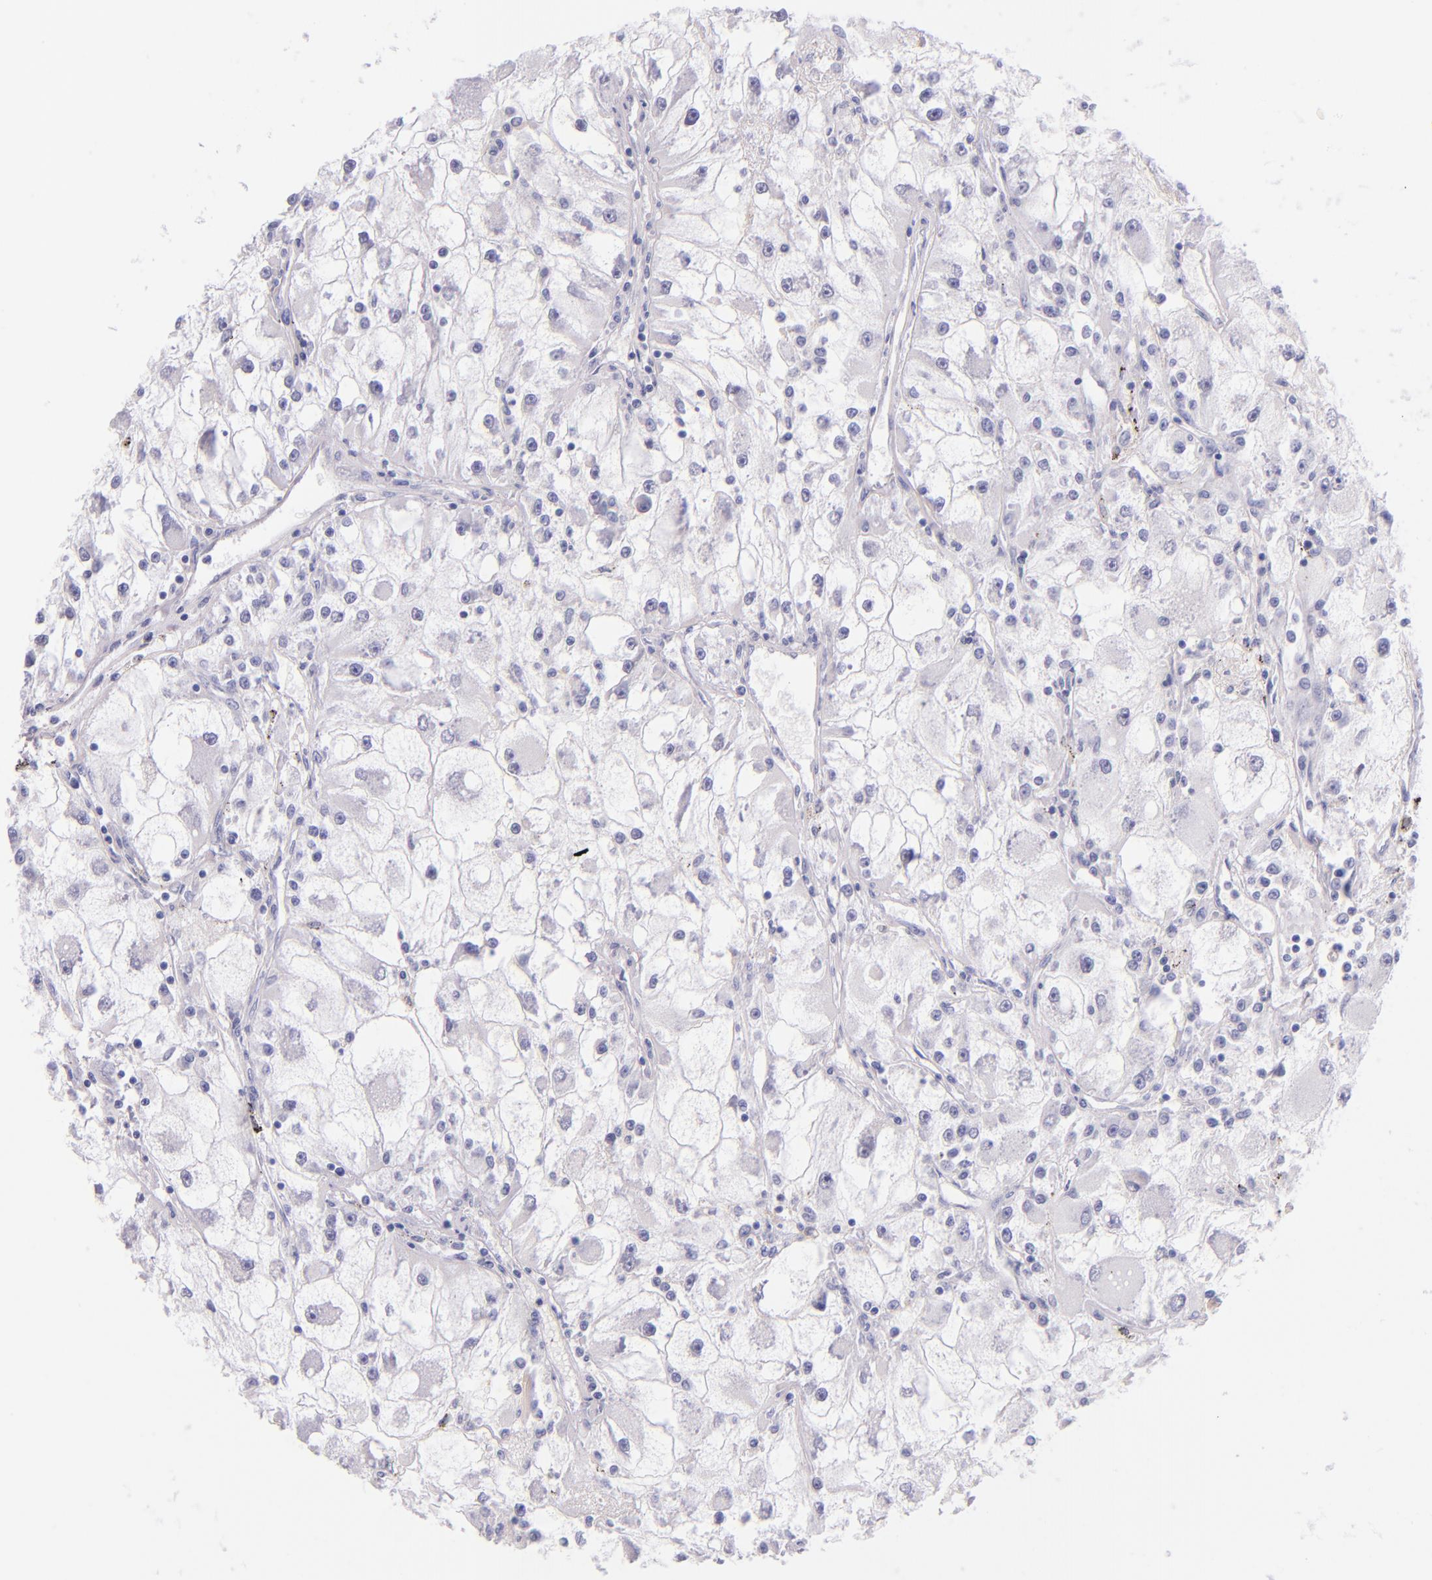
{"staining": {"intensity": "negative", "quantity": "none", "location": "none"}, "tissue": "renal cancer", "cell_type": "Tumor cells", "image_type": "cancer", "snomed": [{"axis": "morphology", "description": "Adenocarcinoma, NOS"}, {"axis": "topography", "description": "Kidney"}], "caption": "DAB (3,3'-diaminobenzidine) immunohistochemical staining of human renal cancer (adenocarcinoma) reveals no significant expression in tumor cells.", "gene": "IRF4", "patient": {"sex": "female", "age": 73}}